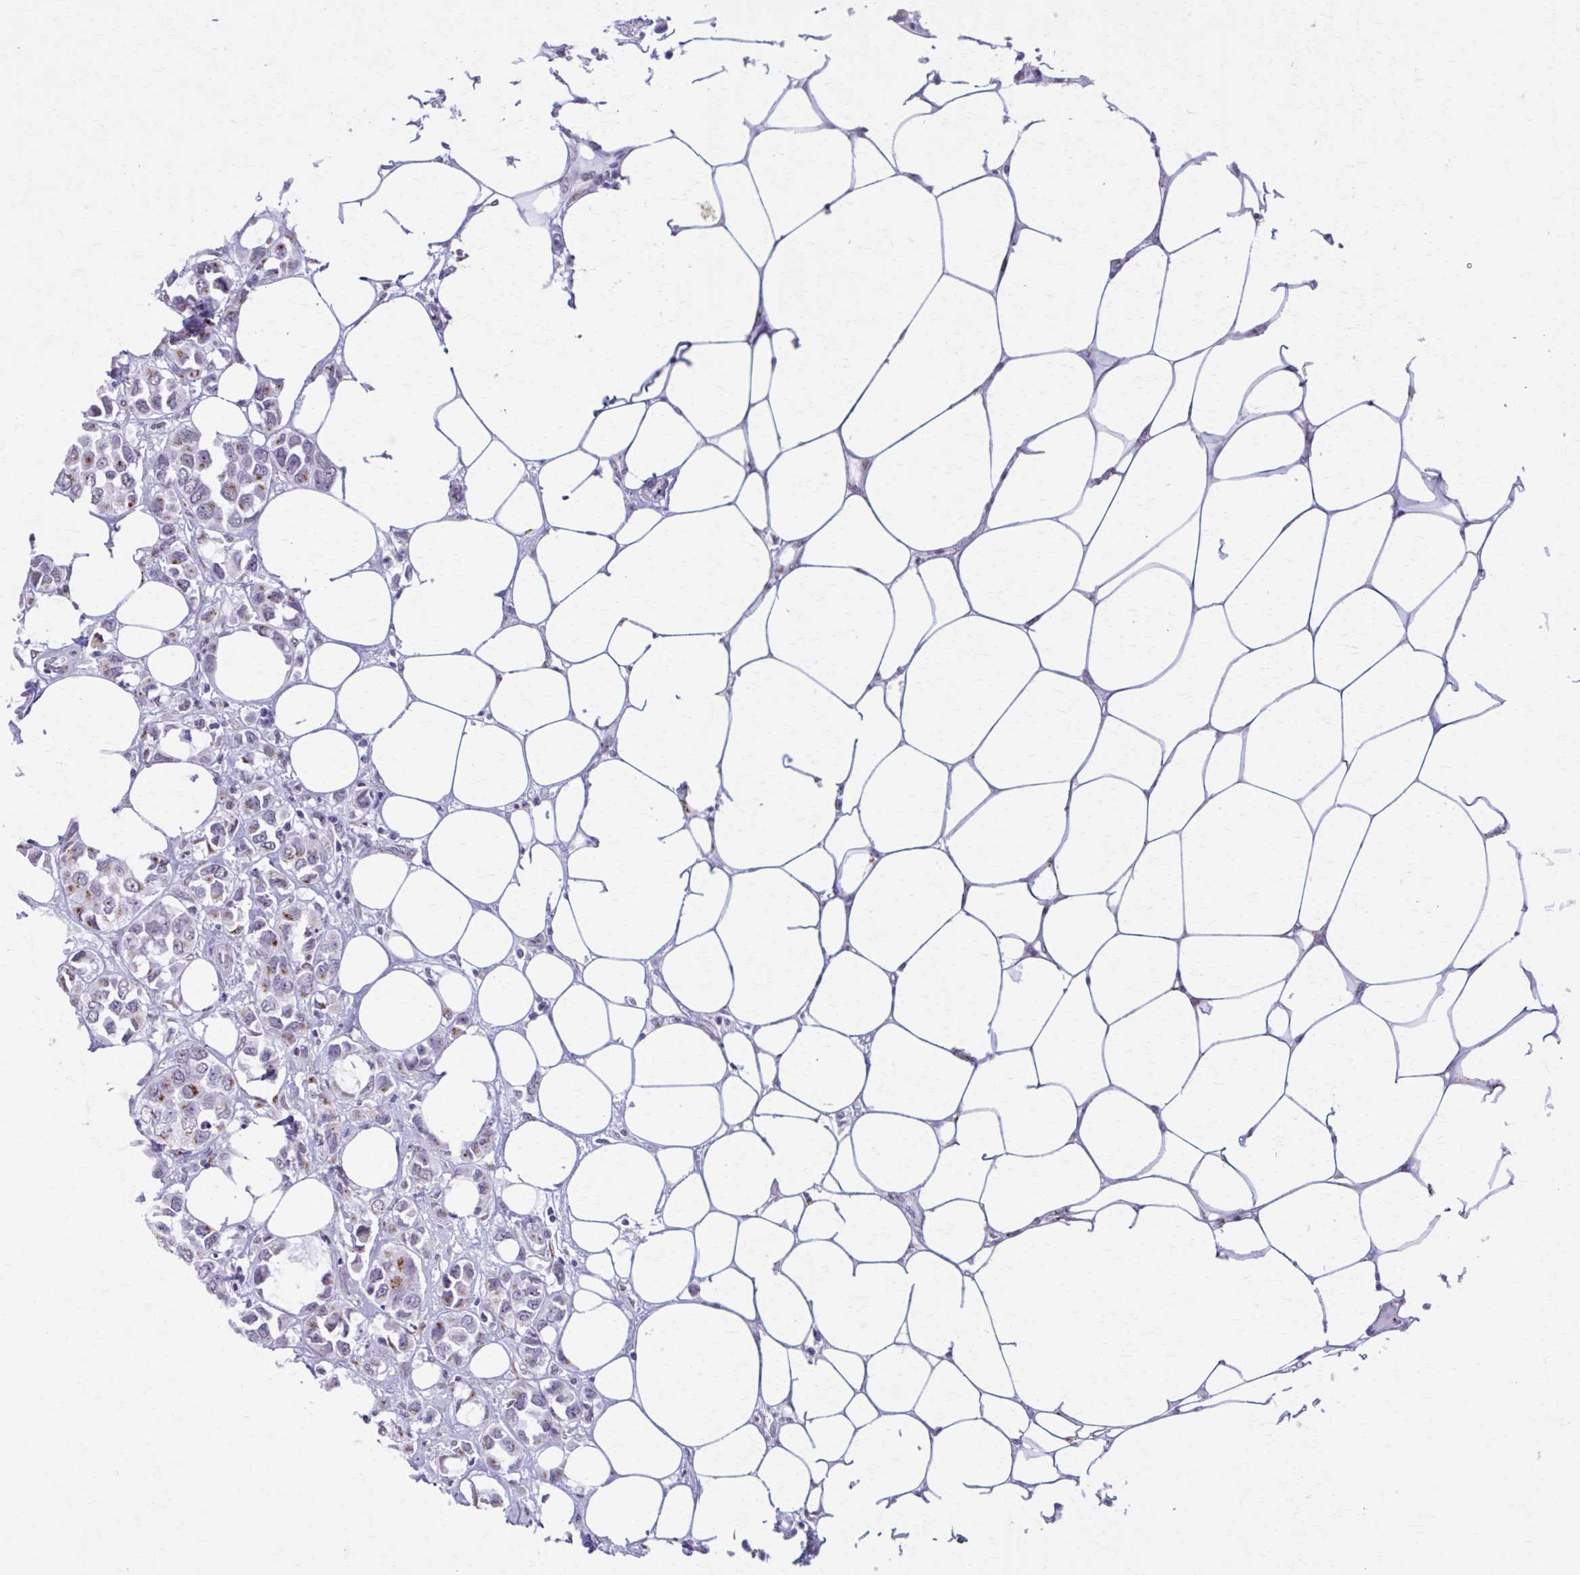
{"staining": {"intensity": "moderate", "quantity": "25%-75%", "location": "cytoplasmic/membranous"}, "tissue": "breast cancer", "cell_type": "Tumor cells", "image_type": "cancer", "snomed": [{"axis": "morphology", "description": "Lobular carcinoma"}, {"axis": "topography", "description": "Breast"}], "caption": "Human breast cancer (lobular carcinoma) stained for a protein (brown) exhibits moderate cytoplasmic/membranous positive expression in about 25%-75% of tumor cells.", "gene": "ZNF682", "patient": {"sex": "female", "age": 91}}